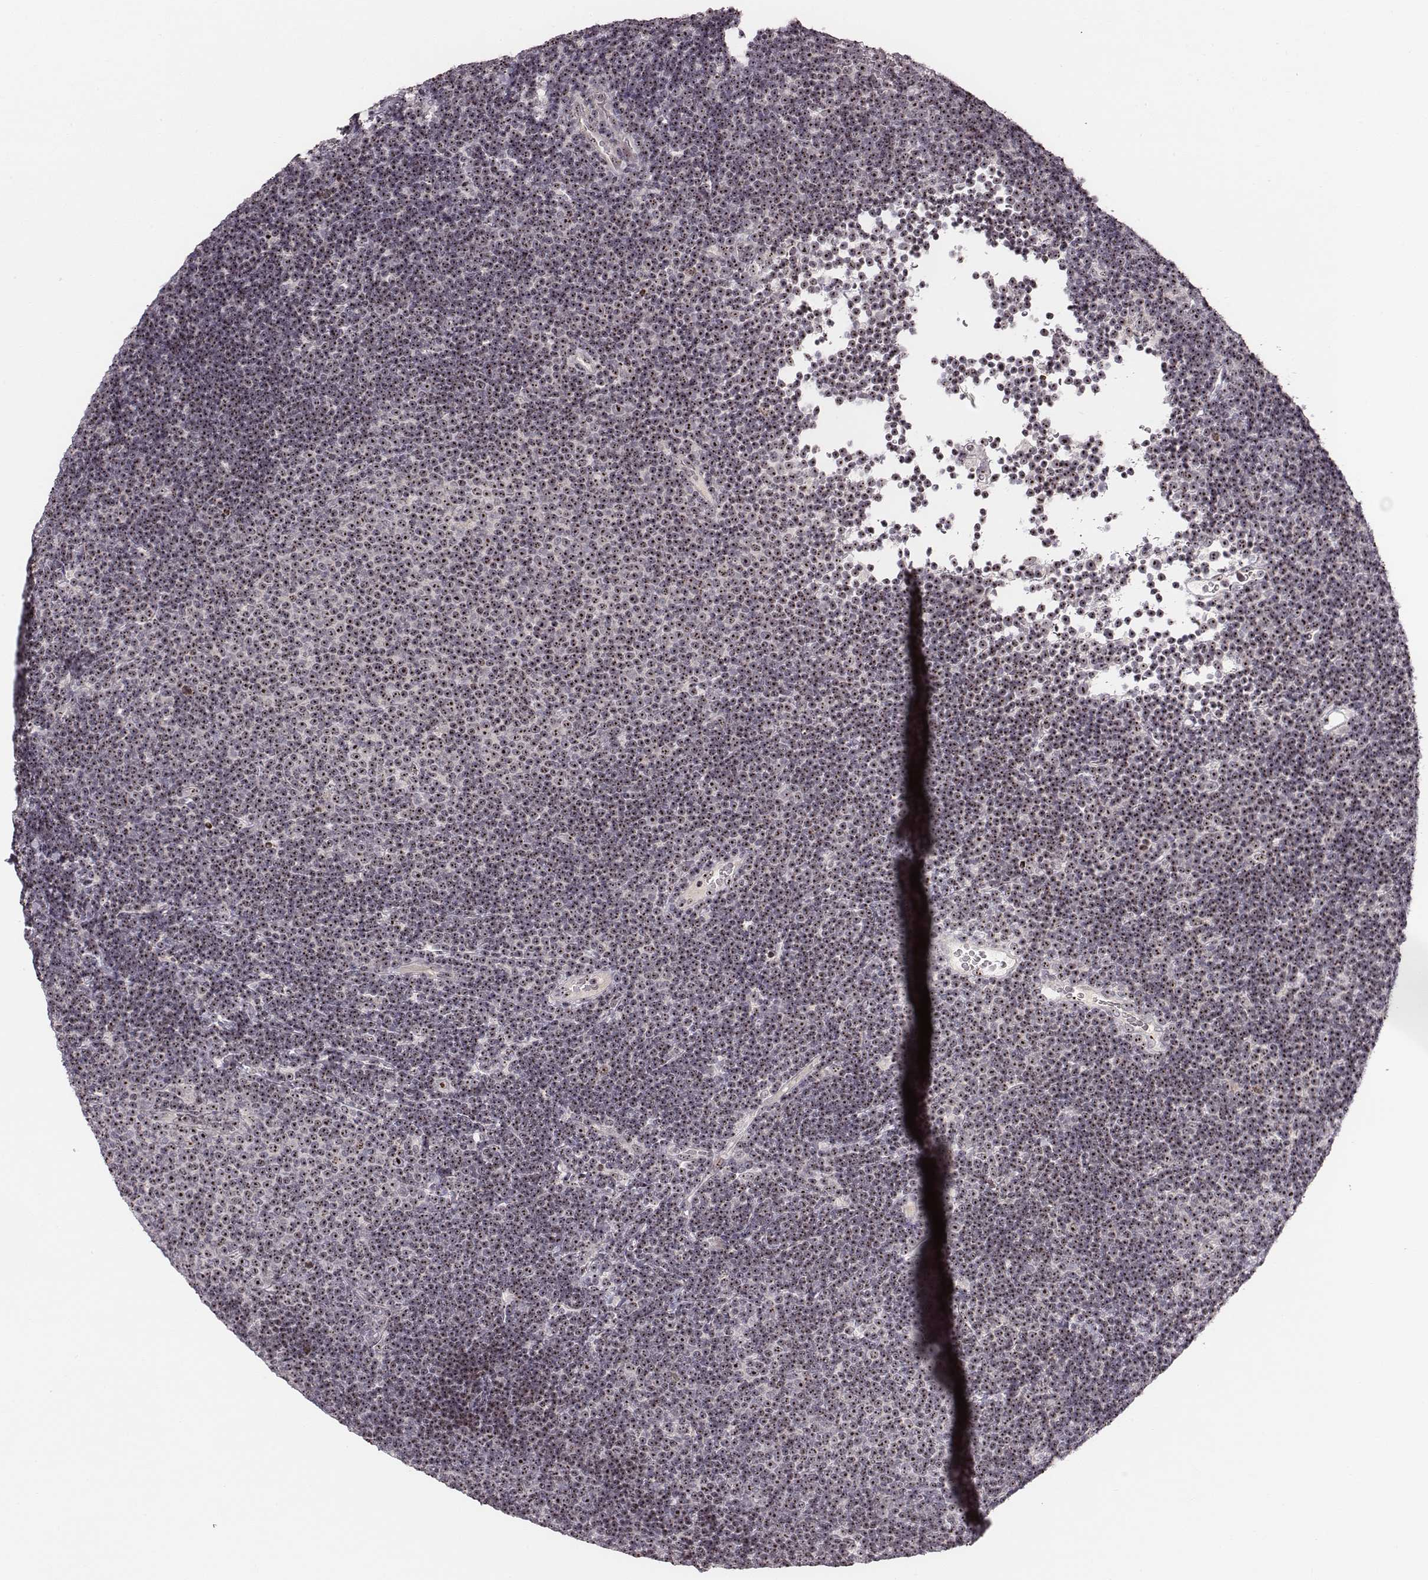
{"staining": {"intensity": "moderate", "quantity": ">75%", "location": "nuclear"}, "tissue": "lymphoma", "cell_type": "Tumor cells", "image_type": "cancer", "snomed": [{"axis": "morphology", "description": "Malignant lymphoma, non-Hodgkin's type, Low grade"}, {"axis": "topography", "description": "Brain"}], "caption": "IHC image of neoplastic tissue: human low-grade malignant lymphoma, non-Hodgkin's type stained using immunohistochemistry shows medium levels of moderate protein expression localized specifically in the nuclear of tumor cells, appearing as a nuclear brown color.", "gene": "NOP56", "patient": {"sex": "female", "age": 66}}